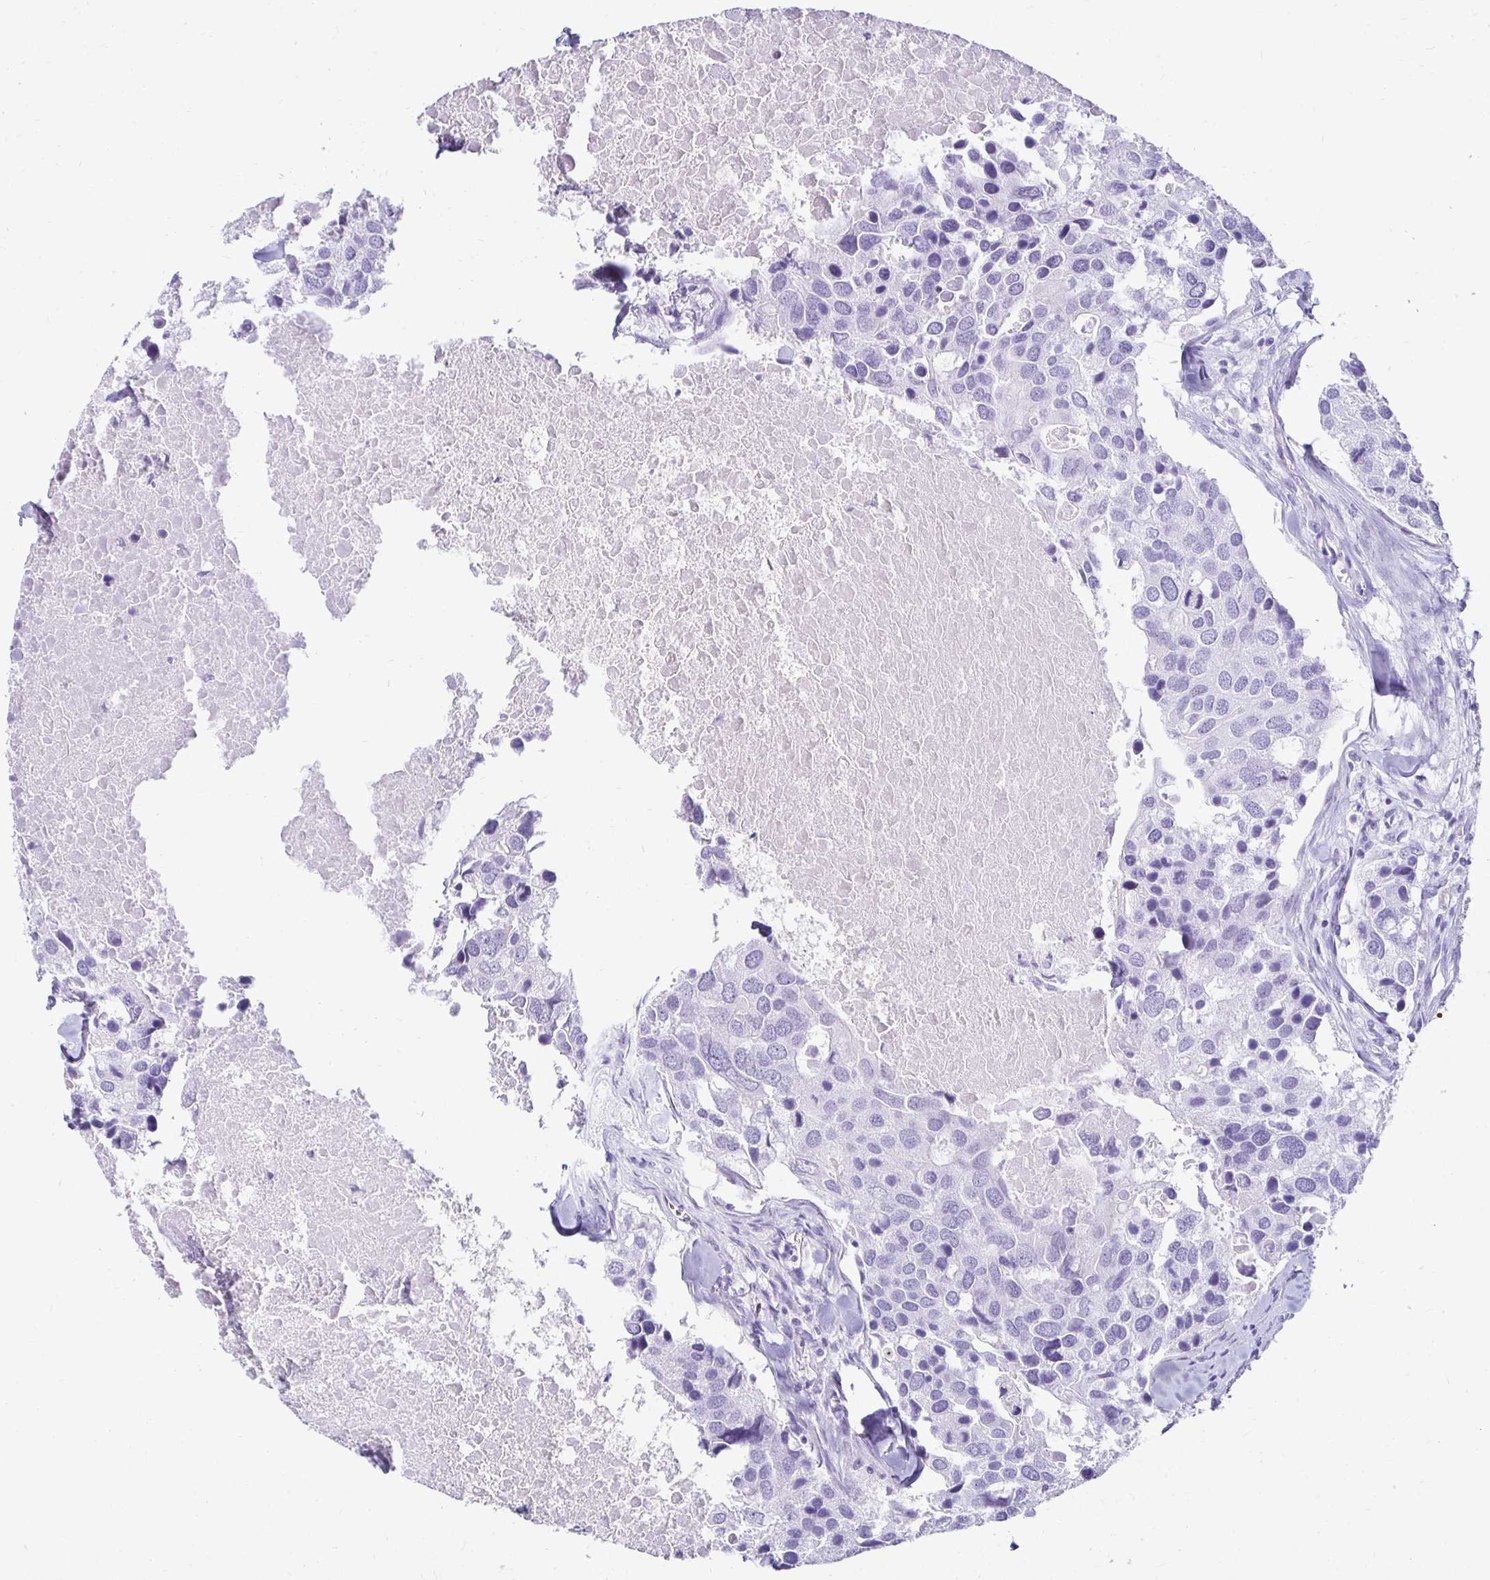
{"staining": {"intensity": "negative", "quantity": "none", "location": "none"}, "tissue": "breast cancer", "cell_type": "Tumor cells", "image_type": "cancer", "snomed": [{"axis": "morphology", "description": "Duct carcinoma"}, {"axis": "topography", "description": "Breast"}], "caption": "DAB (3,3'-diaminobenzidine) immunohistochemical staining of invasive ductal carcinoma (breast) shows no significant expression in tumor cells. (DAB (3,3'-diaminobenzidine) immunohistochemistry visualized using brightfield microscopy, high magnification).", "gene": "CST6", "patient": {"sex": "female", "age": 83}}